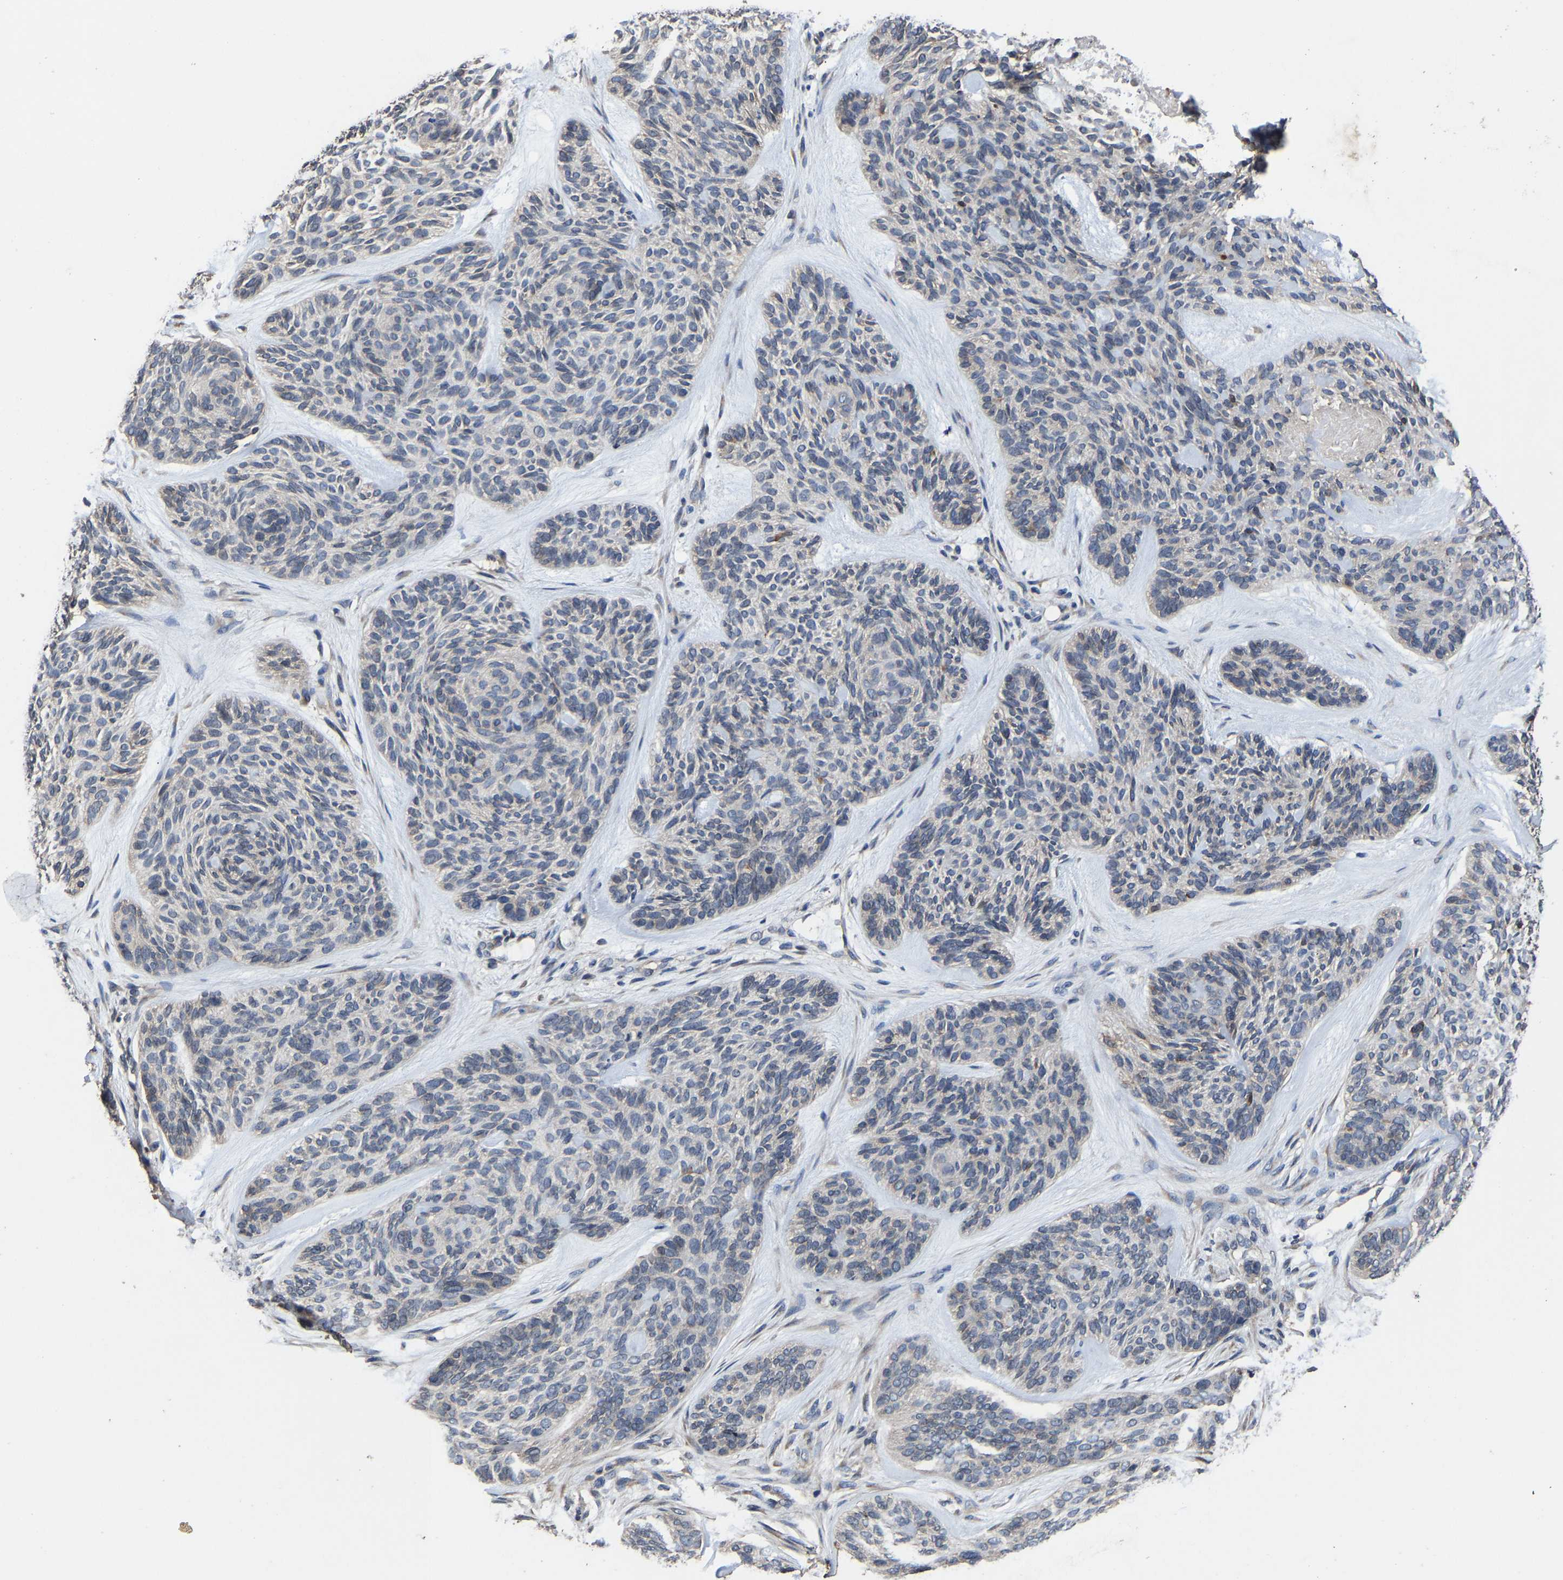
{"staining": {"intensity": "negative", "quantity": "none", "location": "none"}, "tissue": "skin cancer", "cell_type": "Tumor cells", "image_type": "cancer", "snomed": [{"axis": "morphology", "description": "Basal cell carcinoma"}, {"axis": "topography", "description": "Skin"}], "caption": "A photomicrograph of human skin basal cell carcinoma is negative for staining in tumor cells.", "gene": "EBAG9", "patient": {"sex": "male", "age": 55}}